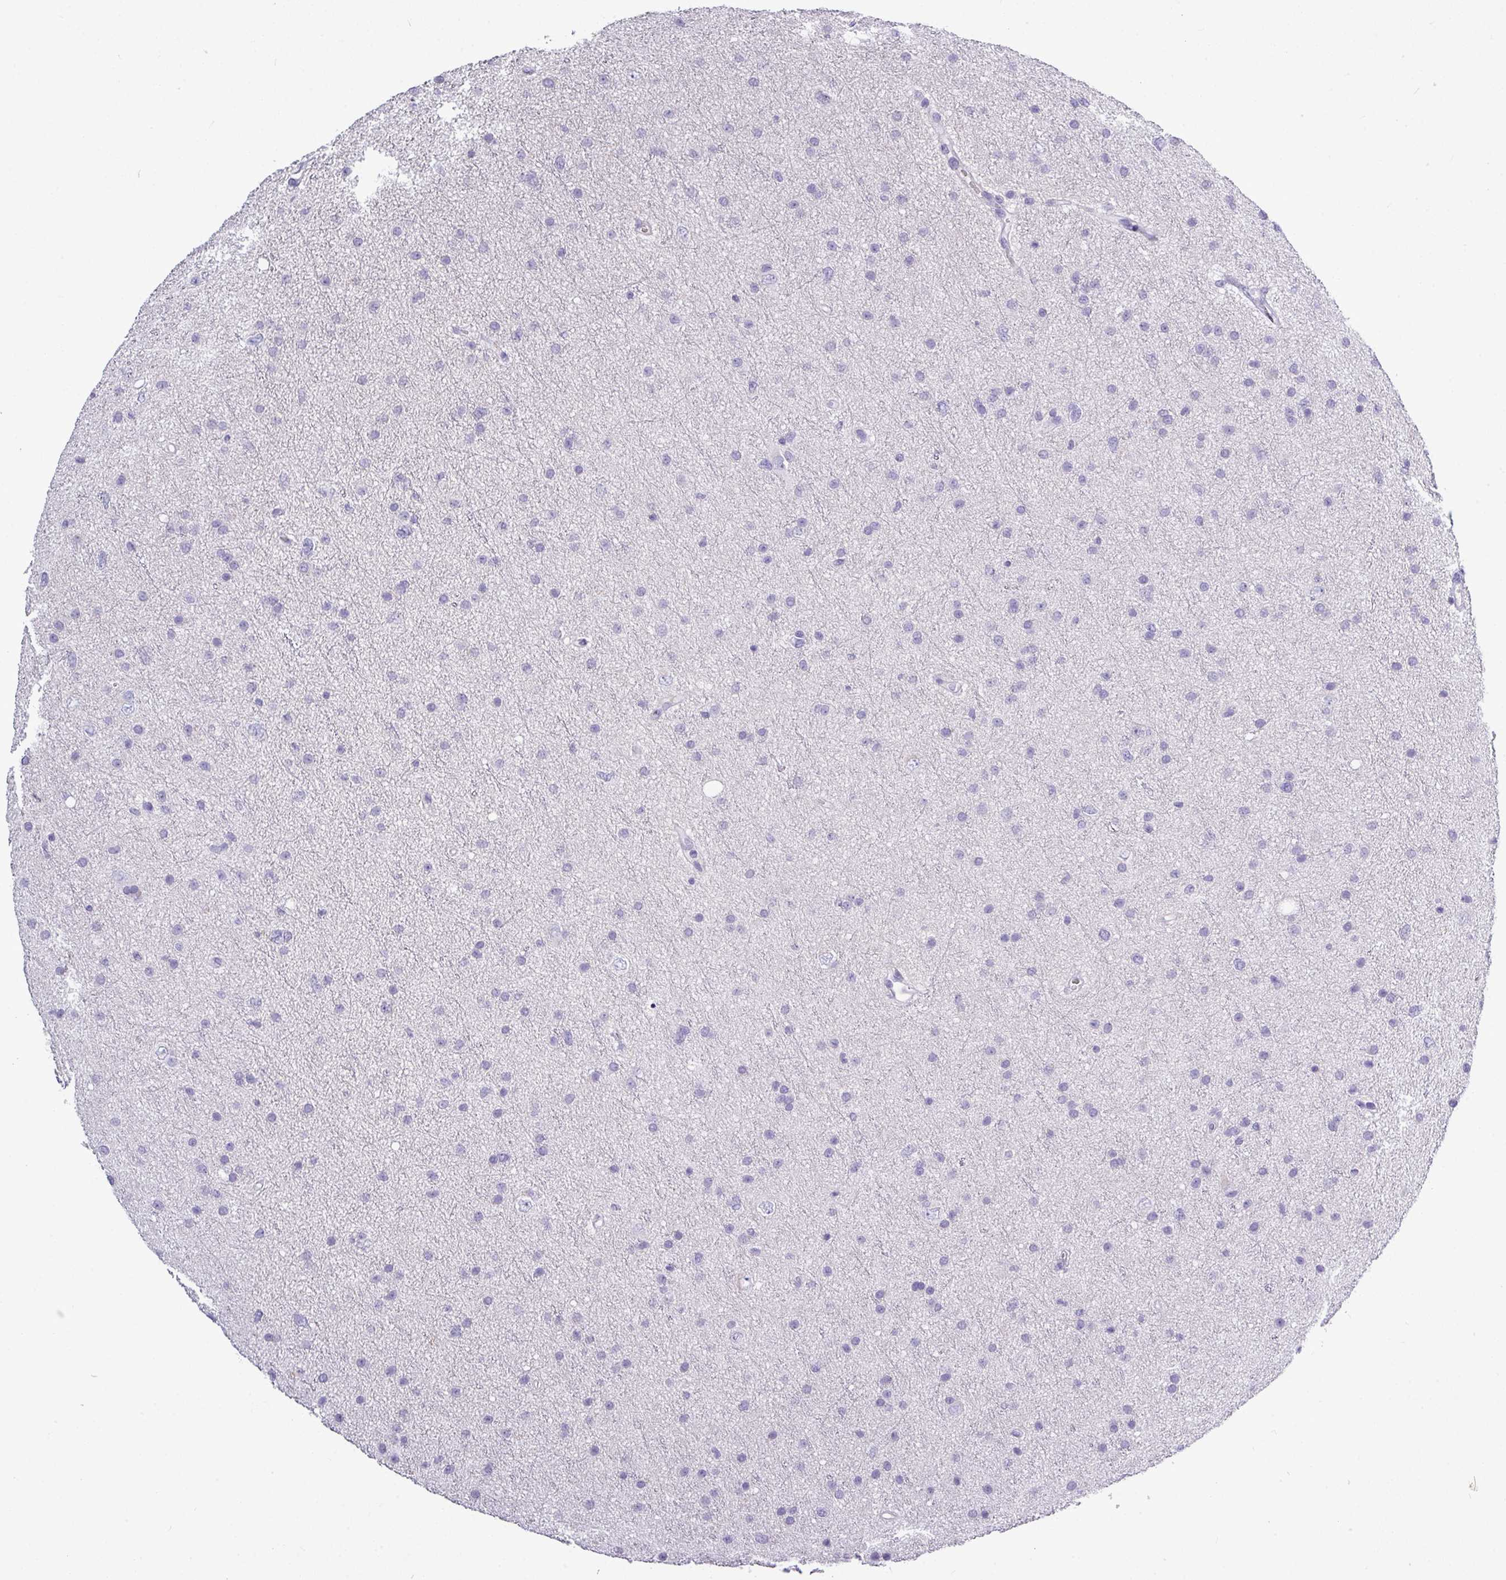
{"staining": {"intensity": "negative", "quantity": "none", "location": "none"}, "tissue": "glioma", "cell_type": "Tumor cells", "image_type": "cancer", "snomed": [{"axis": "morphology", "description": "Glioma, malignant, Low grade"}, {"axis": "topography", "description": "Cerebral cortex"}], "caption": "Histopathology image shows no protein staining in tumor cells of glioma tissue.", "gene": "TMEM91", "patient": {"sex": "female", "age": 39}}